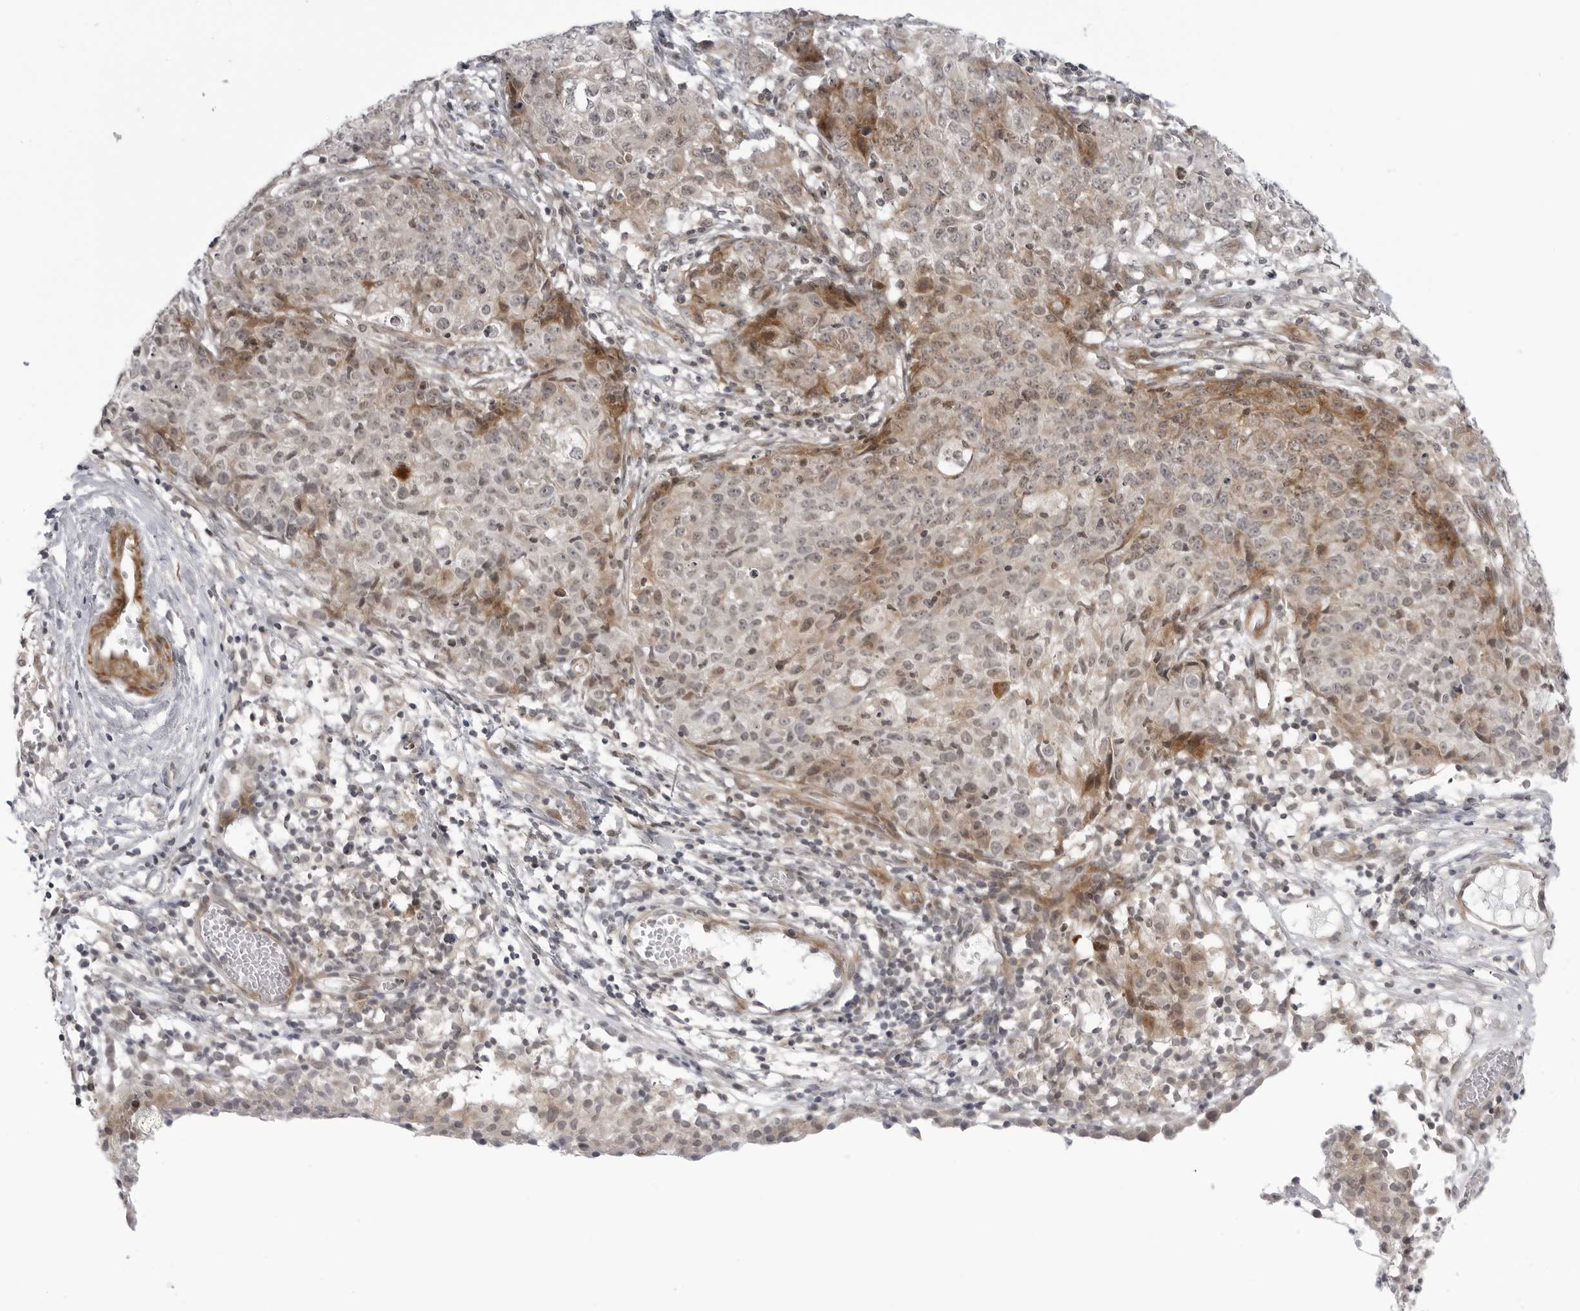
{"staining": {"intensity": "moderate", "quantity": "<25%", "location": "cytoplasmic/membranous"}, "tissue": "ovarian cancer", "cell_type": "Tumor cells", "image_type": "cancer", "snomed": [{"axis": "morphology", "description": "Carcinoma, endometroid"}, {"axis": "topography", "description": "Ovary"}], "caption": "Moderate cytoplasmic/membranous positivity is appreciated in approximately <25% of tumor cells in endometroid carcinoma (ovarian).", "gene": "ADAMTS5", "patient": {"sex": "female", "age": 42}}